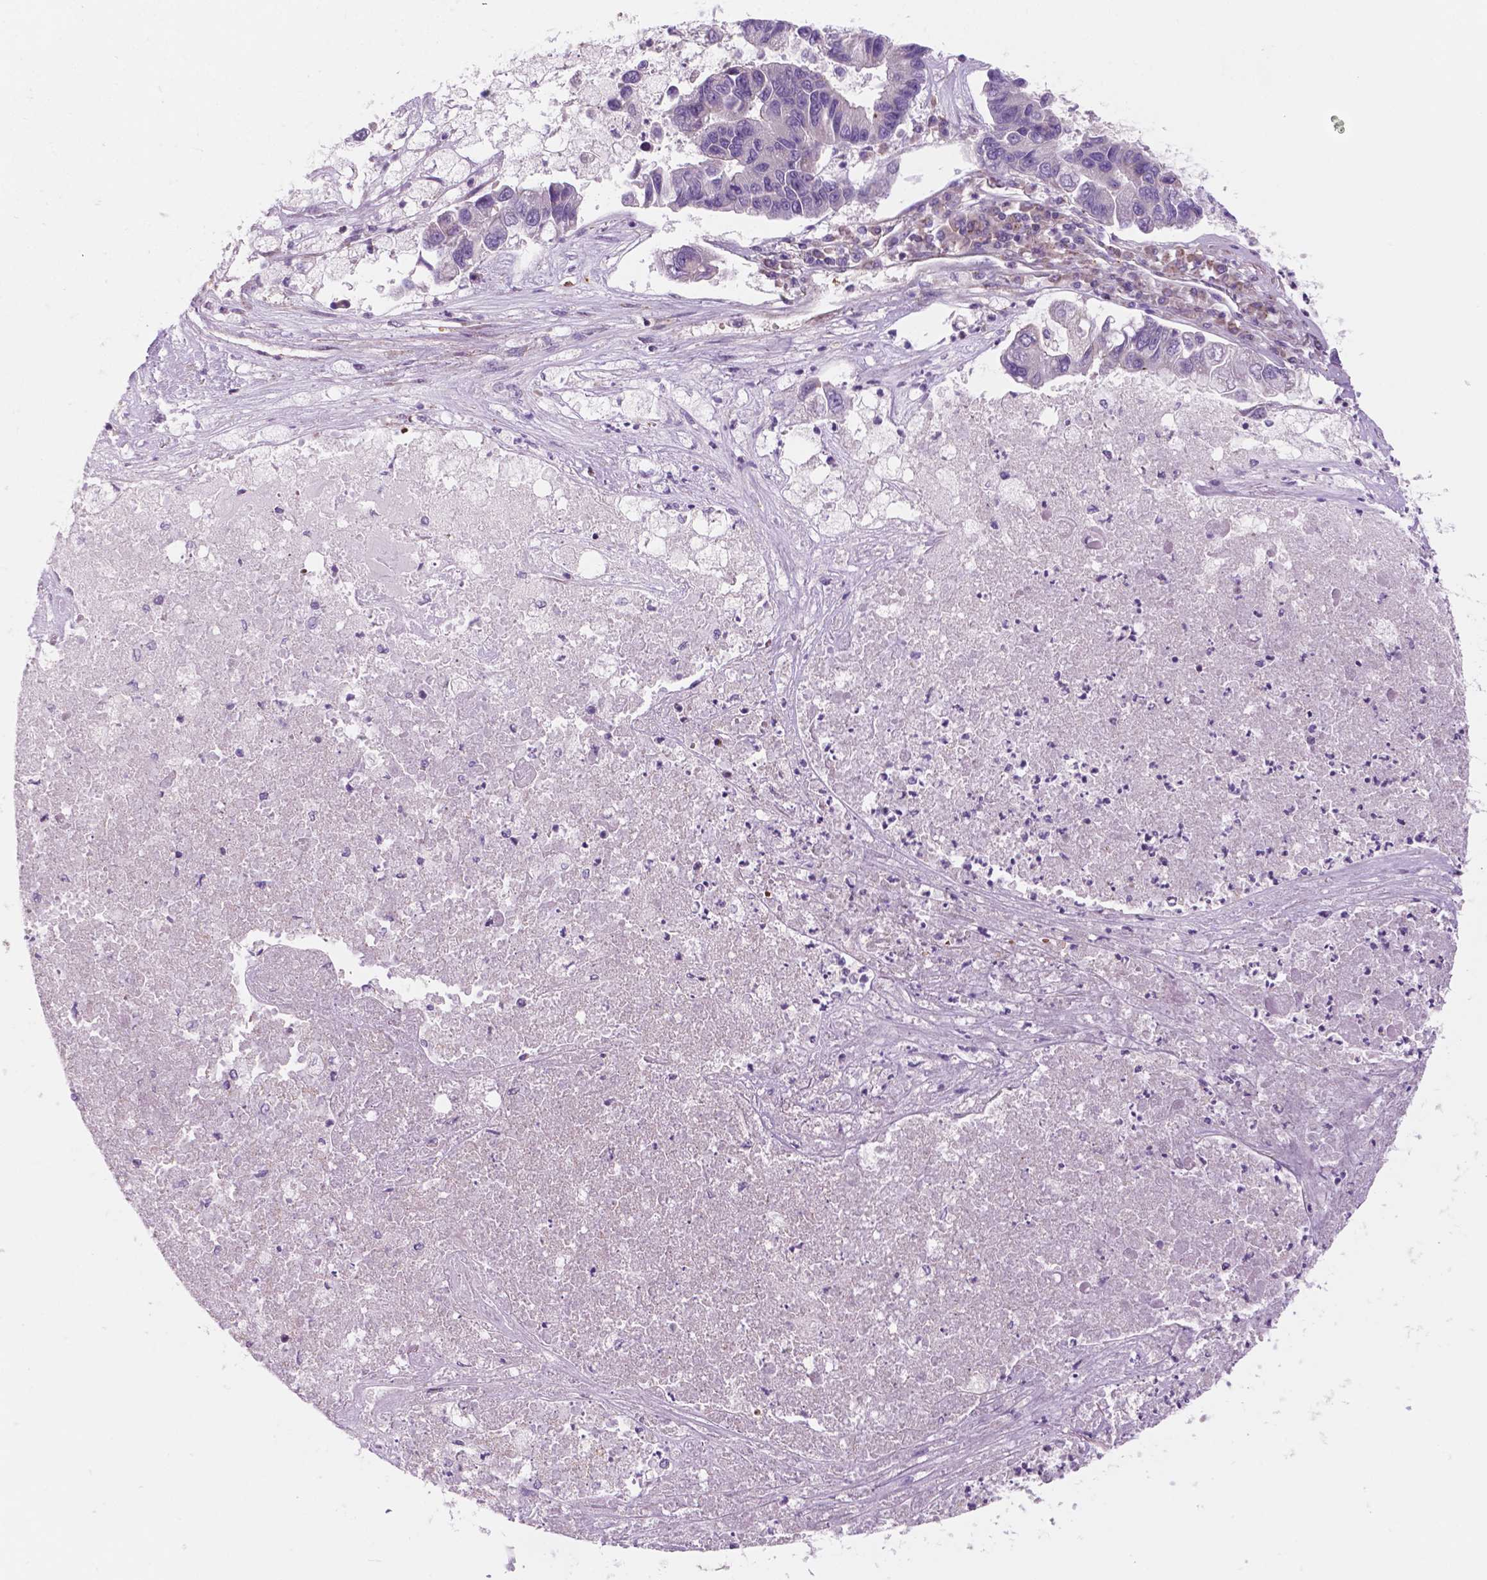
{"staining": {"intensity": "negative", "quantity": "none", "location": "none"}, "tissue": "lung cancer", "cell_type": "Tumor cells", "image_type": "cancer", "snomed": [{"axis": "morphology", "description": "Adenocarcinoma, NOS"}, {"axis": "topography", "description": "Bronchus"}, {"axis": "topography", "description": "Lung"}], "caption": "Immunohistochemistry micrograph of neoplastic tissue: lung cancer (adenocarcinoma) stained with DAB demonstrates no significant protein positivity in tumor cells.", "gene": "RND3", "patient": {"sex": "female", "age": 51}}